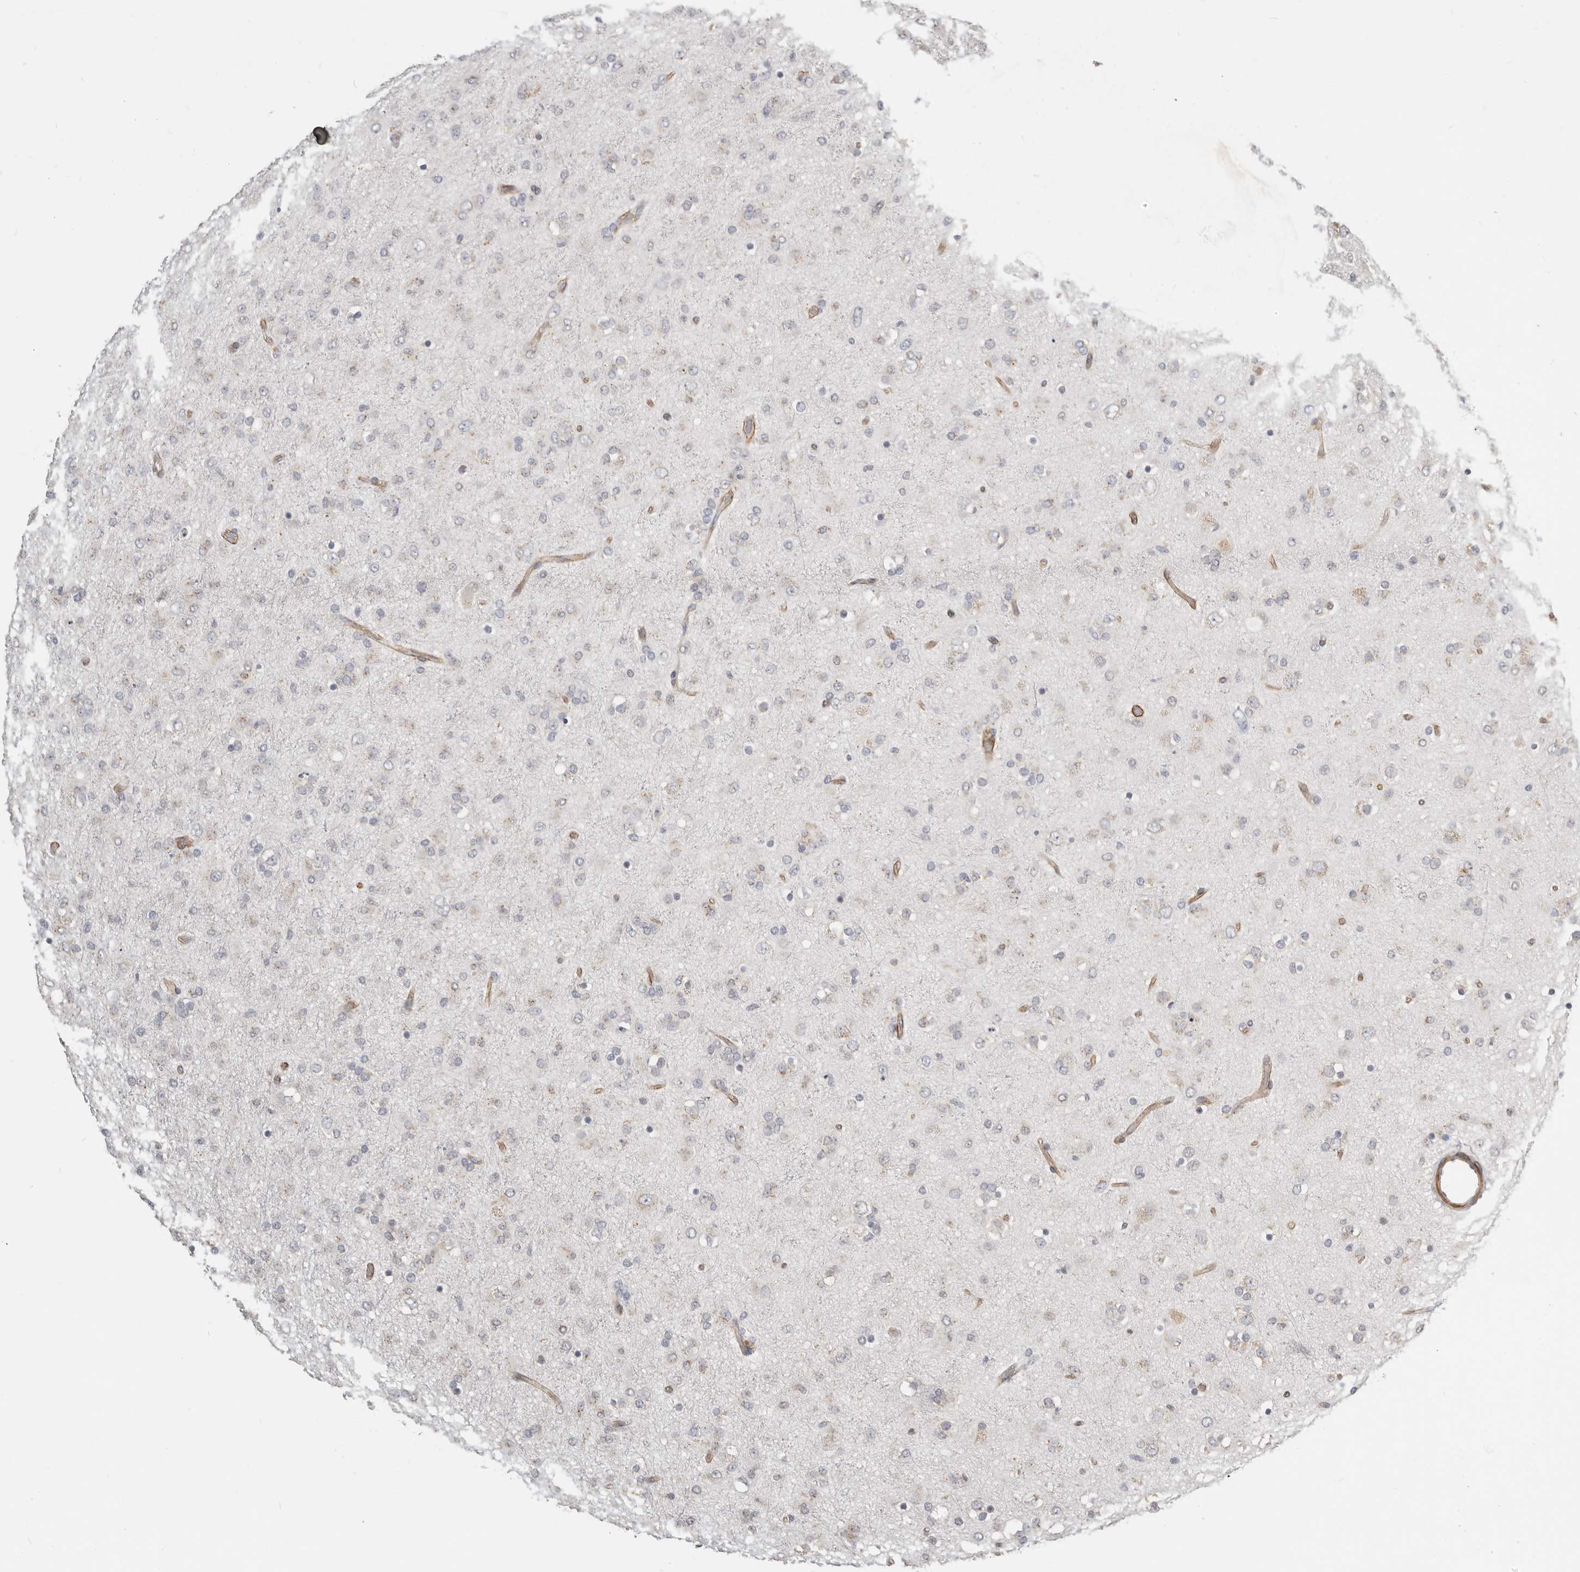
{"staining": {"intensity": "weak", "quantity": "<25%", "location": "cytoplasmic/membranous"}, "tissue": "glioma", "cell_type": "Tumor cells", "image_type": "cancer", "snomed": [{"axis": "morphology", "description": "Glioma, malignant, Low grade"}, {"axis": "topography", "description": "Brain"}], "caption": "A histopathology image of glioma stained for a protein shows no brown staining in tumor cells.", "gene": "RABAC1", "patient": {"sex": "male", "age": 65}}